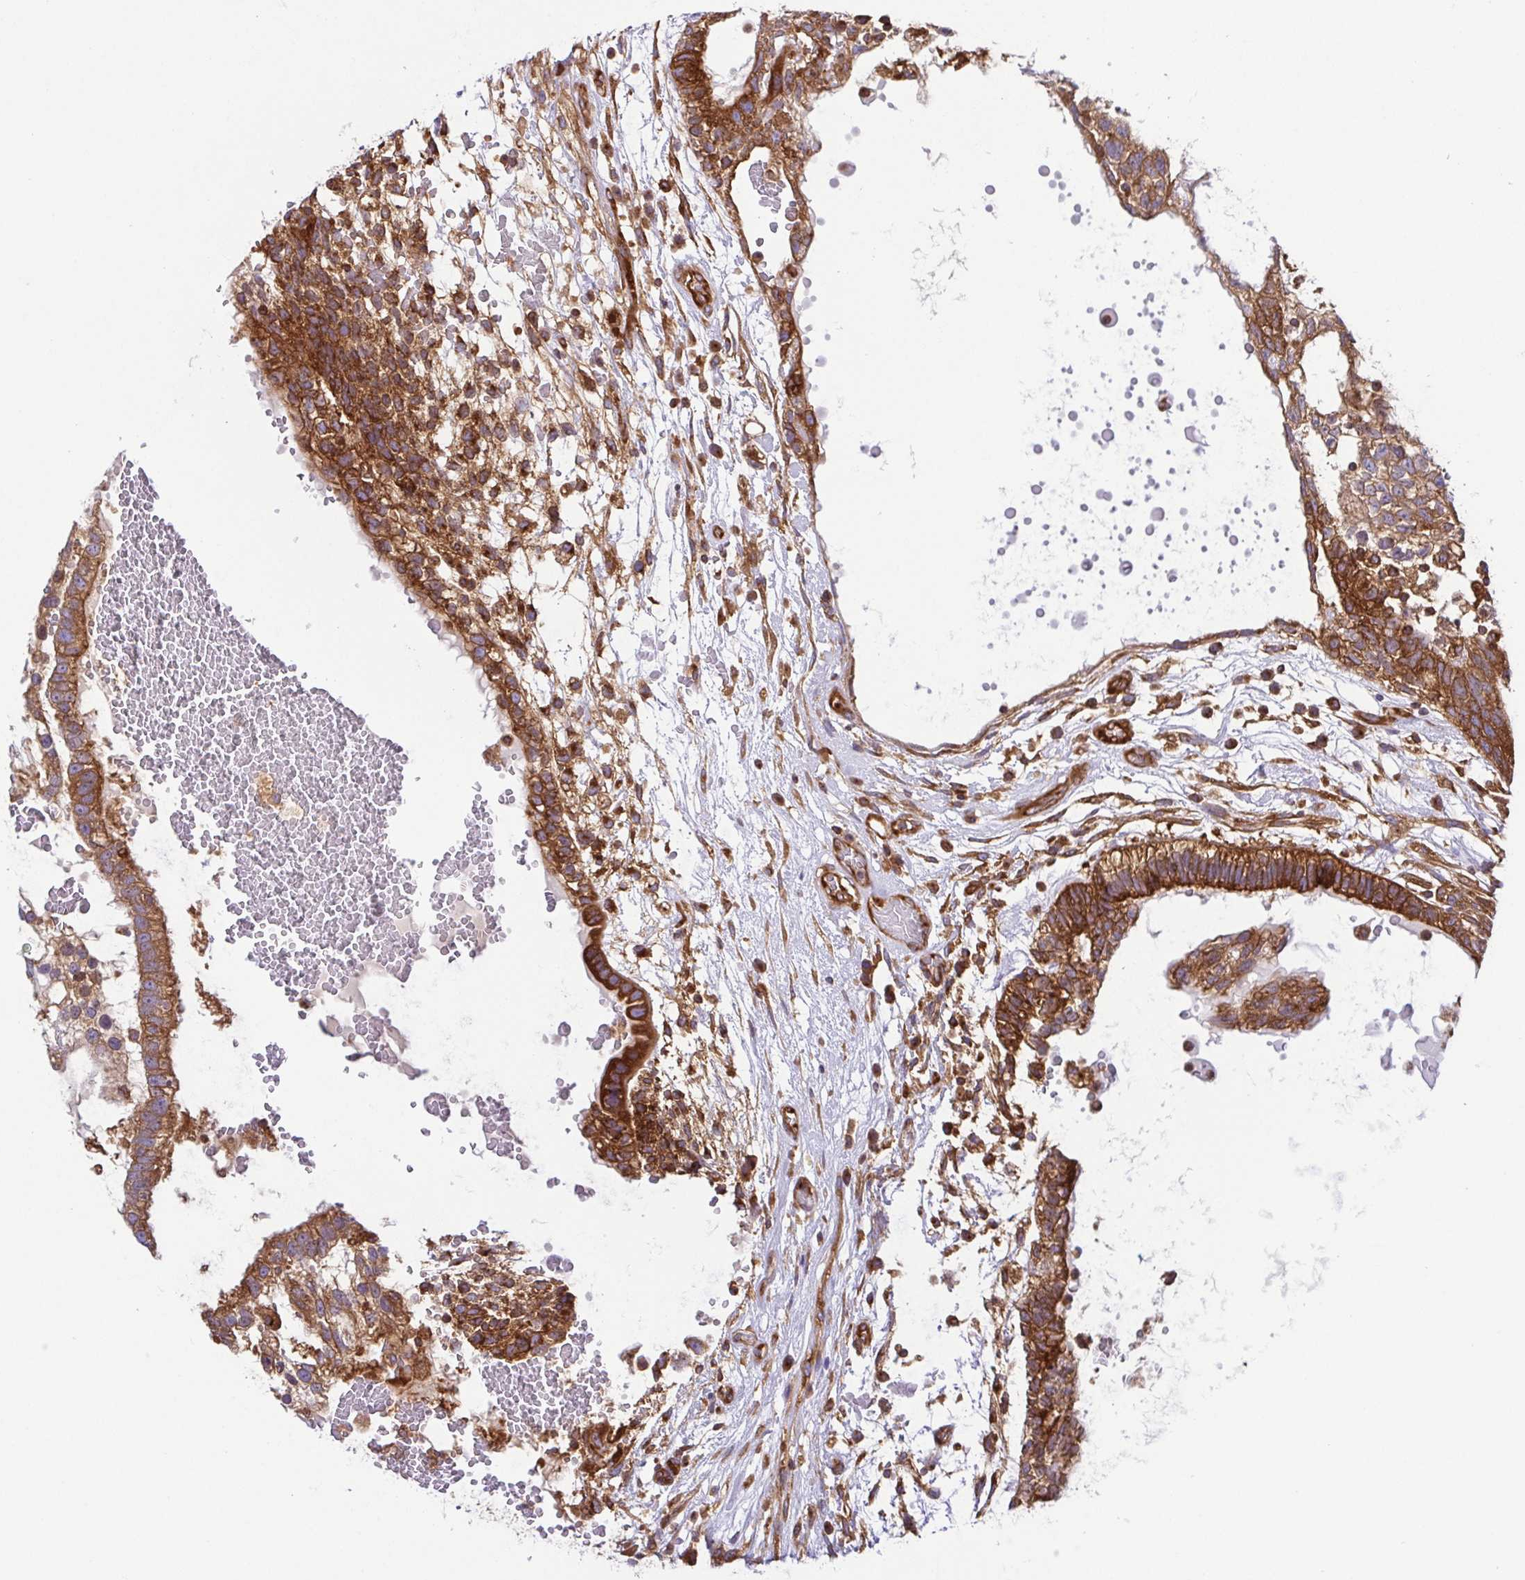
{"staining": {"intensity": "strong", "quantity": ">75%", "location": "cytoplasmic/membranous"}, "tissue": "testis cancer", "cell_type": "Tumor cells", "image_type": "cancer", "snomed": [{"axis": "morphology", "description": "Normal tissue, NOS"}, {"axis": "morphology", "description": "Carcinoma, Embryonal, NOS"}, {"axis": "topography", "description": "Testis"}], "caption": "Human testis embryonal carcinoma stained for a protein (brown) displays strong cytoplasmic/membranous positive staining in about >75% of tumor cells.", "gene": "KIF5B", "patient": {"sex": "male", "age": 32}}